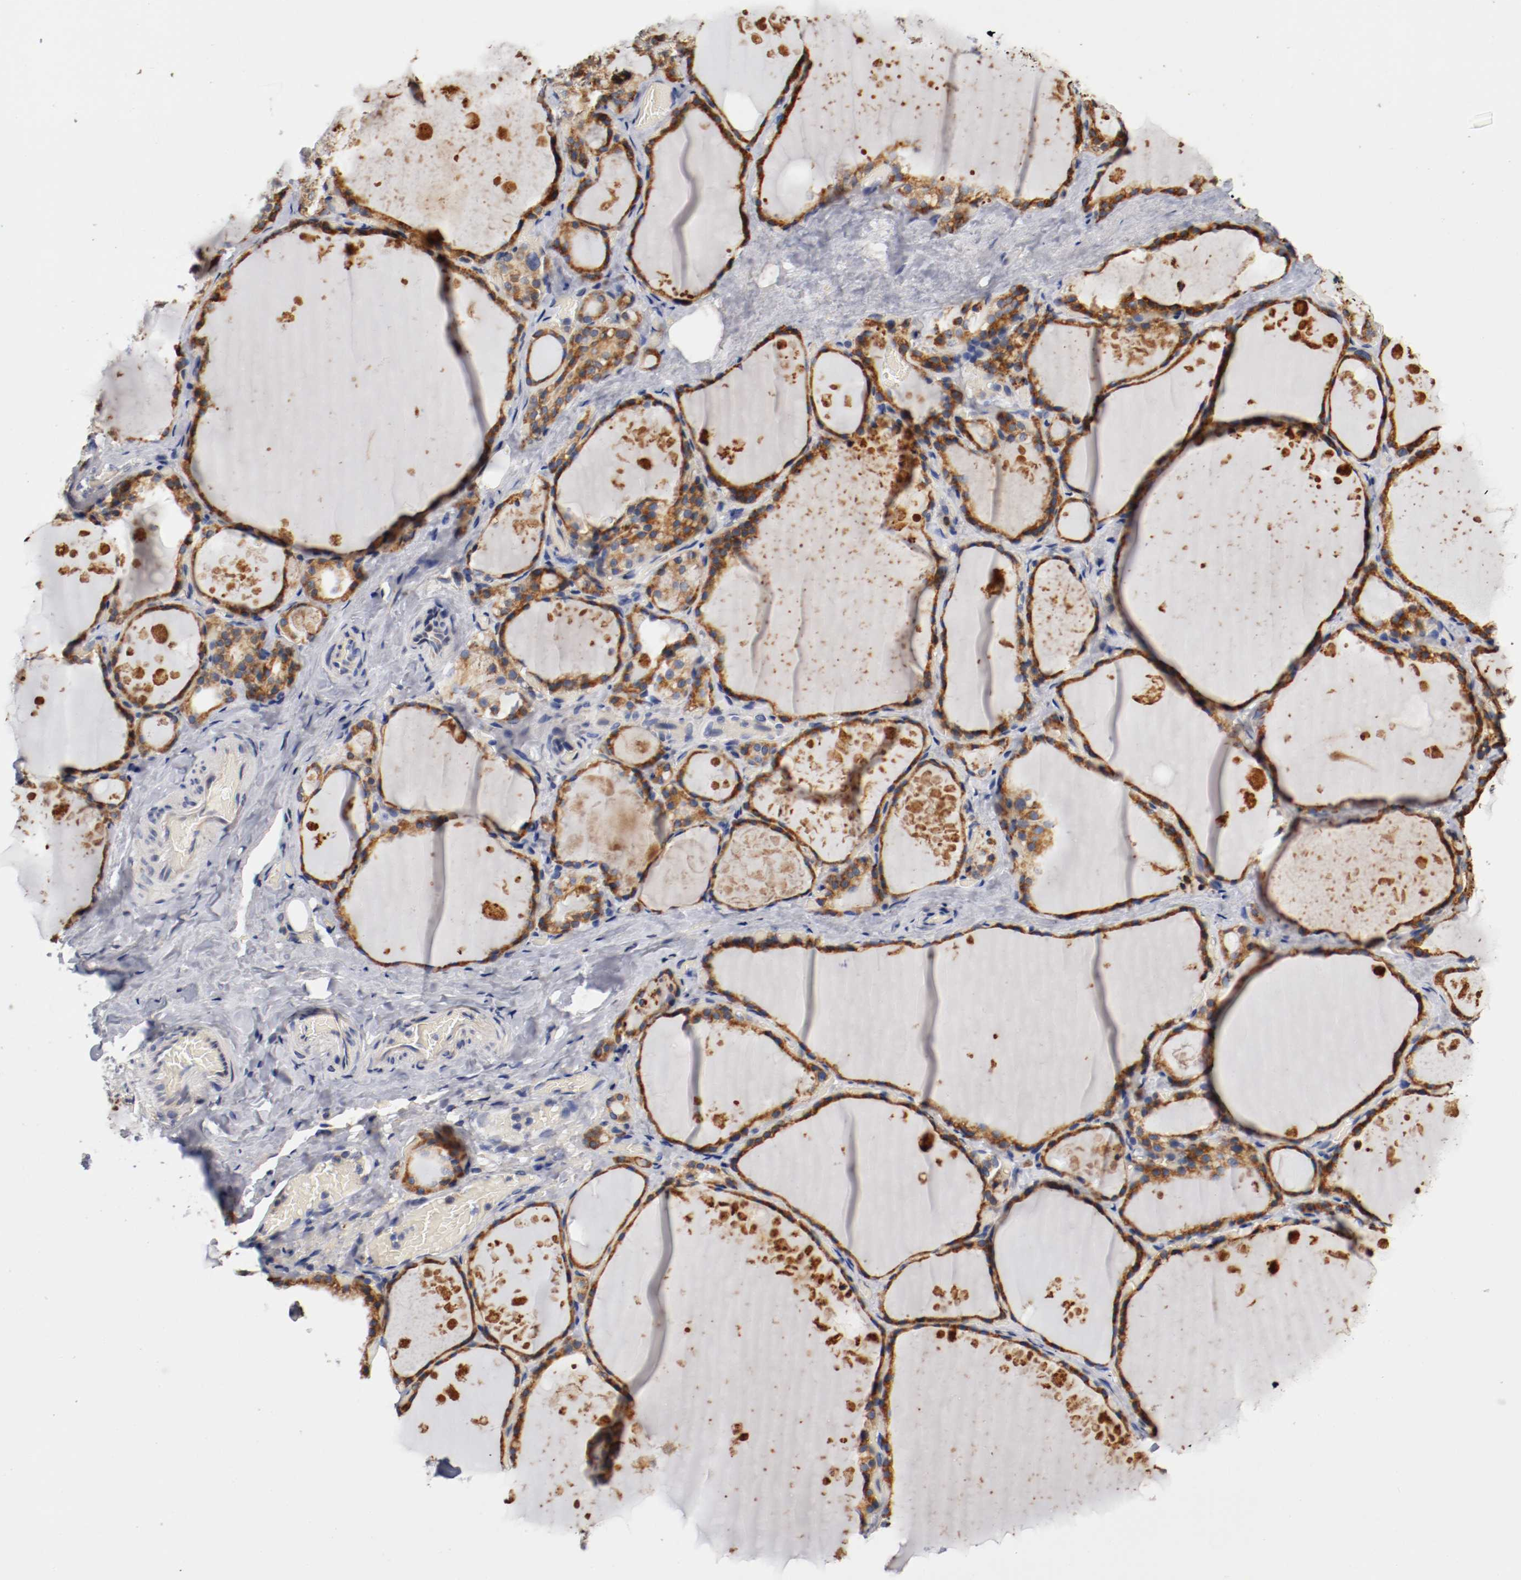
{"staining": {"intensity": "moderate", "quantity": ">75%", "location": "cytoplasmic/membranous"}, "tissue": "thyroid gland", "cell_type": "Glandular cells", "image_type": "normal", "snomed": [{"axis": "morphology", "description": "Normal tissue, NOS"}, {"axis": "topography", "description": "Thyroid gland"}], "caption": "The micrograph reveals immunohistochemical staining of unremarkable thyroid gland. There is moderate cytoplasmic/membranous positivity is appreciated in about >75% of glandular cells.", "gene": "TNFSF12", "patient": {"sex": "male", "age": 61}}